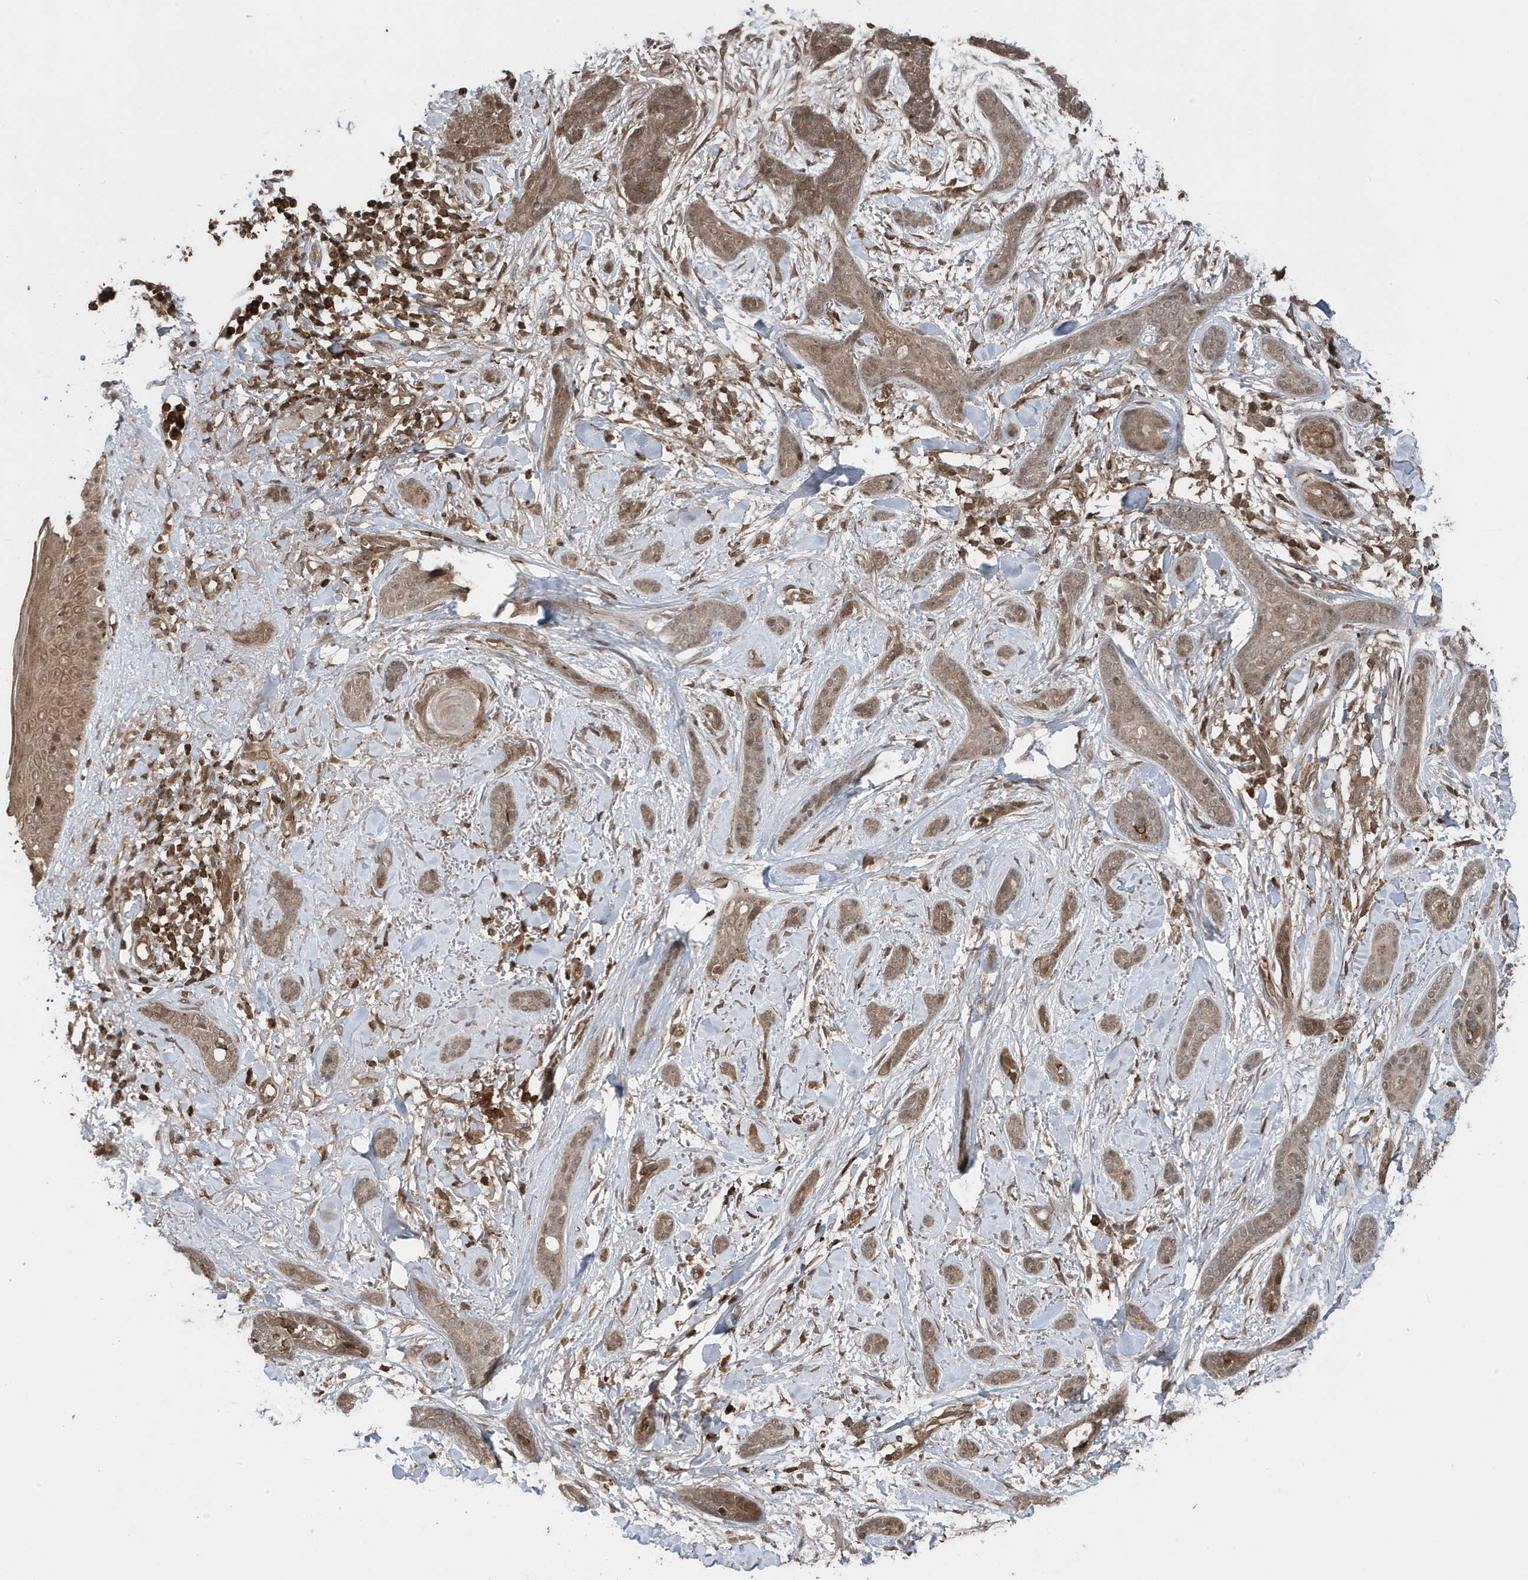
{"staining": {"intensity": "moderate", "quantity": "25%-75%", "location": "cytoplasmic/membranous,nuclear"}, "tissue": "skin cancer", "cell_type": "Tumor cells", "image_type": "cancer", "snomed": [{"axis": "morphology", "description": "Basal cell carcinoma"}, {"axis": "morphology", "description": "Adnexal tumor, benign"}, {"axis": "topography", "description": "Skin"}], "caption": "Skin cancer (basal cell carcinoma) stained for a protein reveals moderate cytoplasmic/membranous and nuclear positivity in tumor cells. (DAB IHC, brown staining for protein, blue staining for nuclei).", "gene": "ASAP1", "patient": {"sex": "female", "age": 42}}